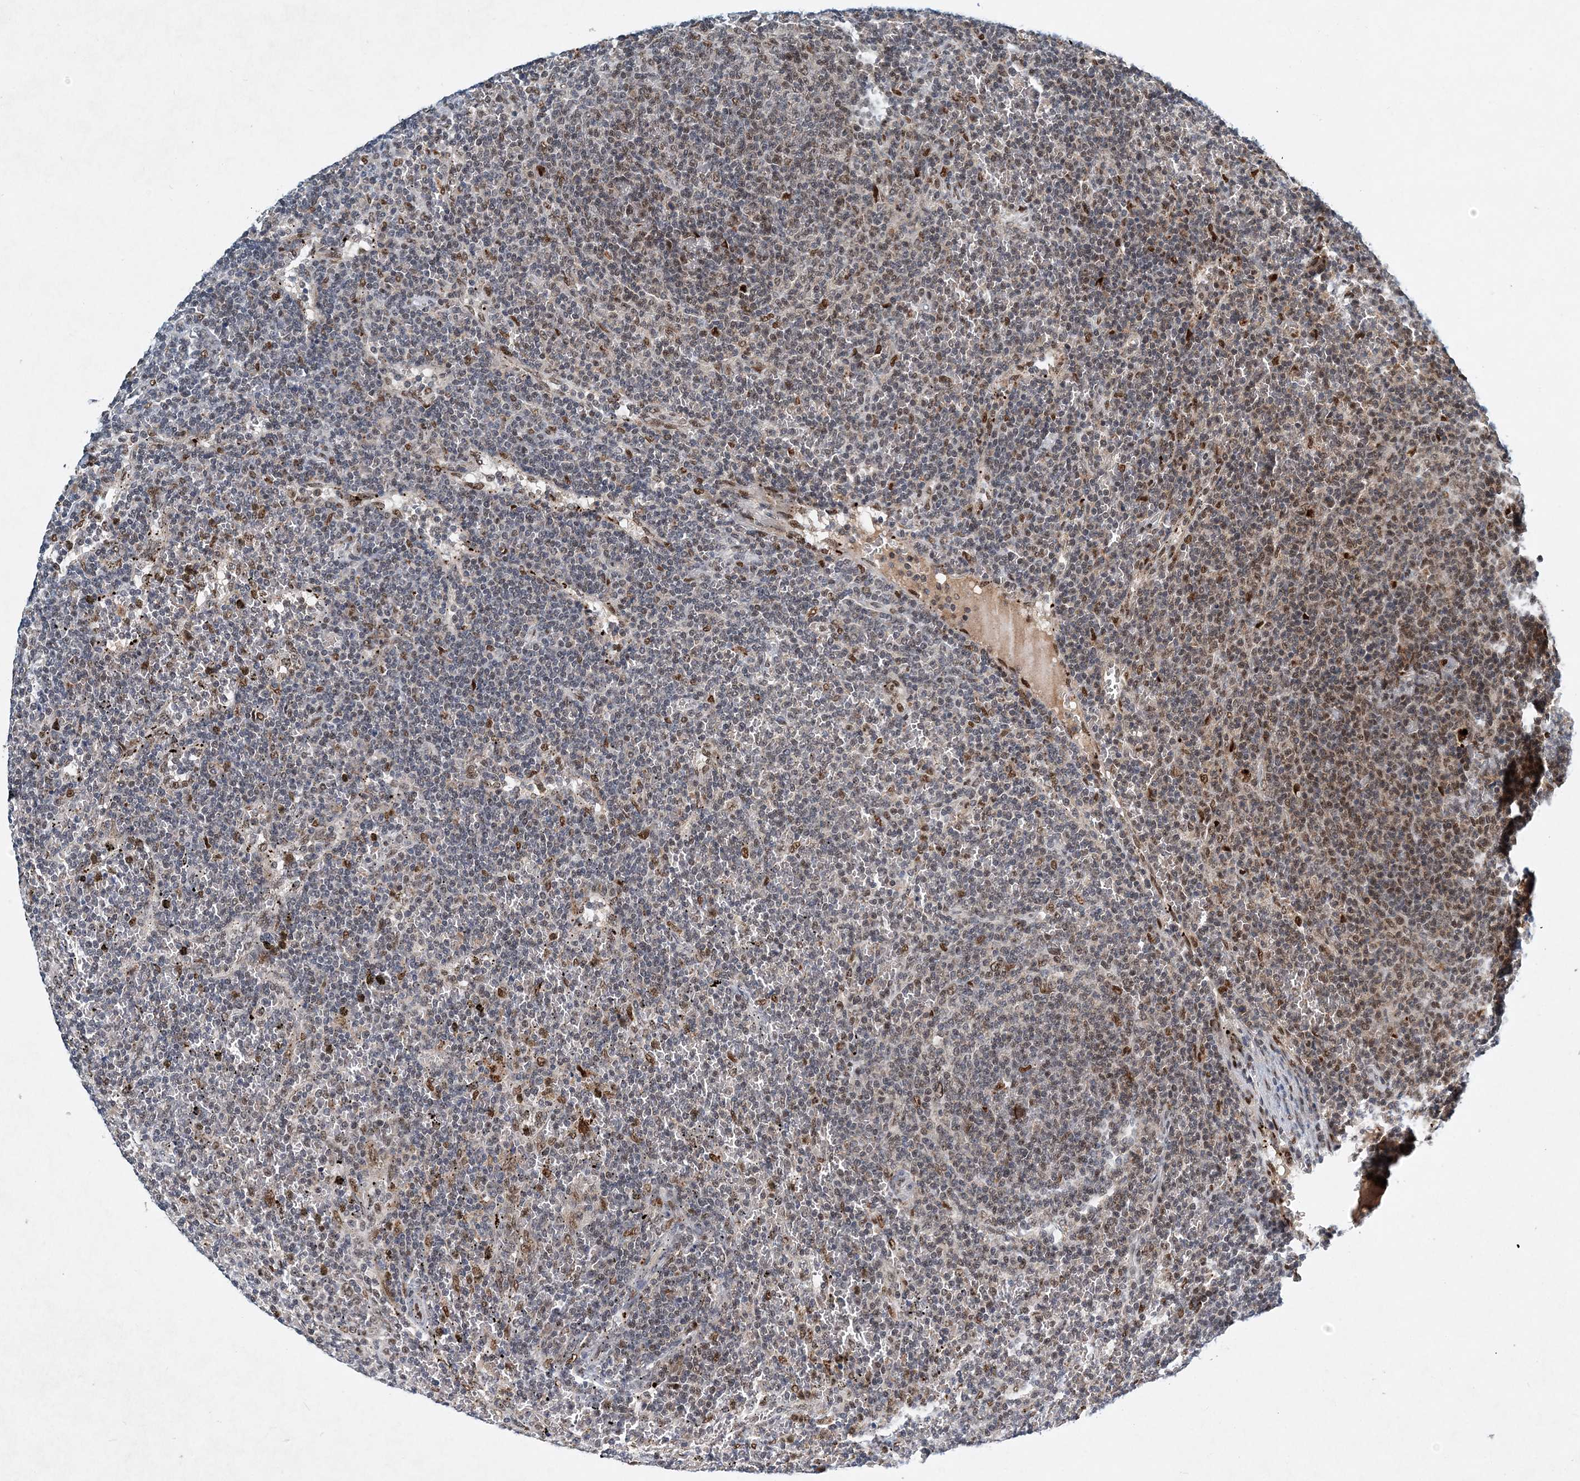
{"staining": {"intensity": "negative", "quantity": "none", "location": "none"}, "tissue": "lymphoma", "cell_type": "Tumor cells", "image_type": "cancer", "snomed": [{"axis": "morphology", "description": "Malignant lymphoma, non-Hodgkin's type, Low grade"}, {"axis": "topography", "description": "Spleen"}], "caption": "Immunohistochemistry (IHC) photomicrograph of human lymphoma stained for a protein (brown), which shows no expression in tumor cells.", "gene": "KPNA4", "patient": {"sex": "female", "age": 50}}